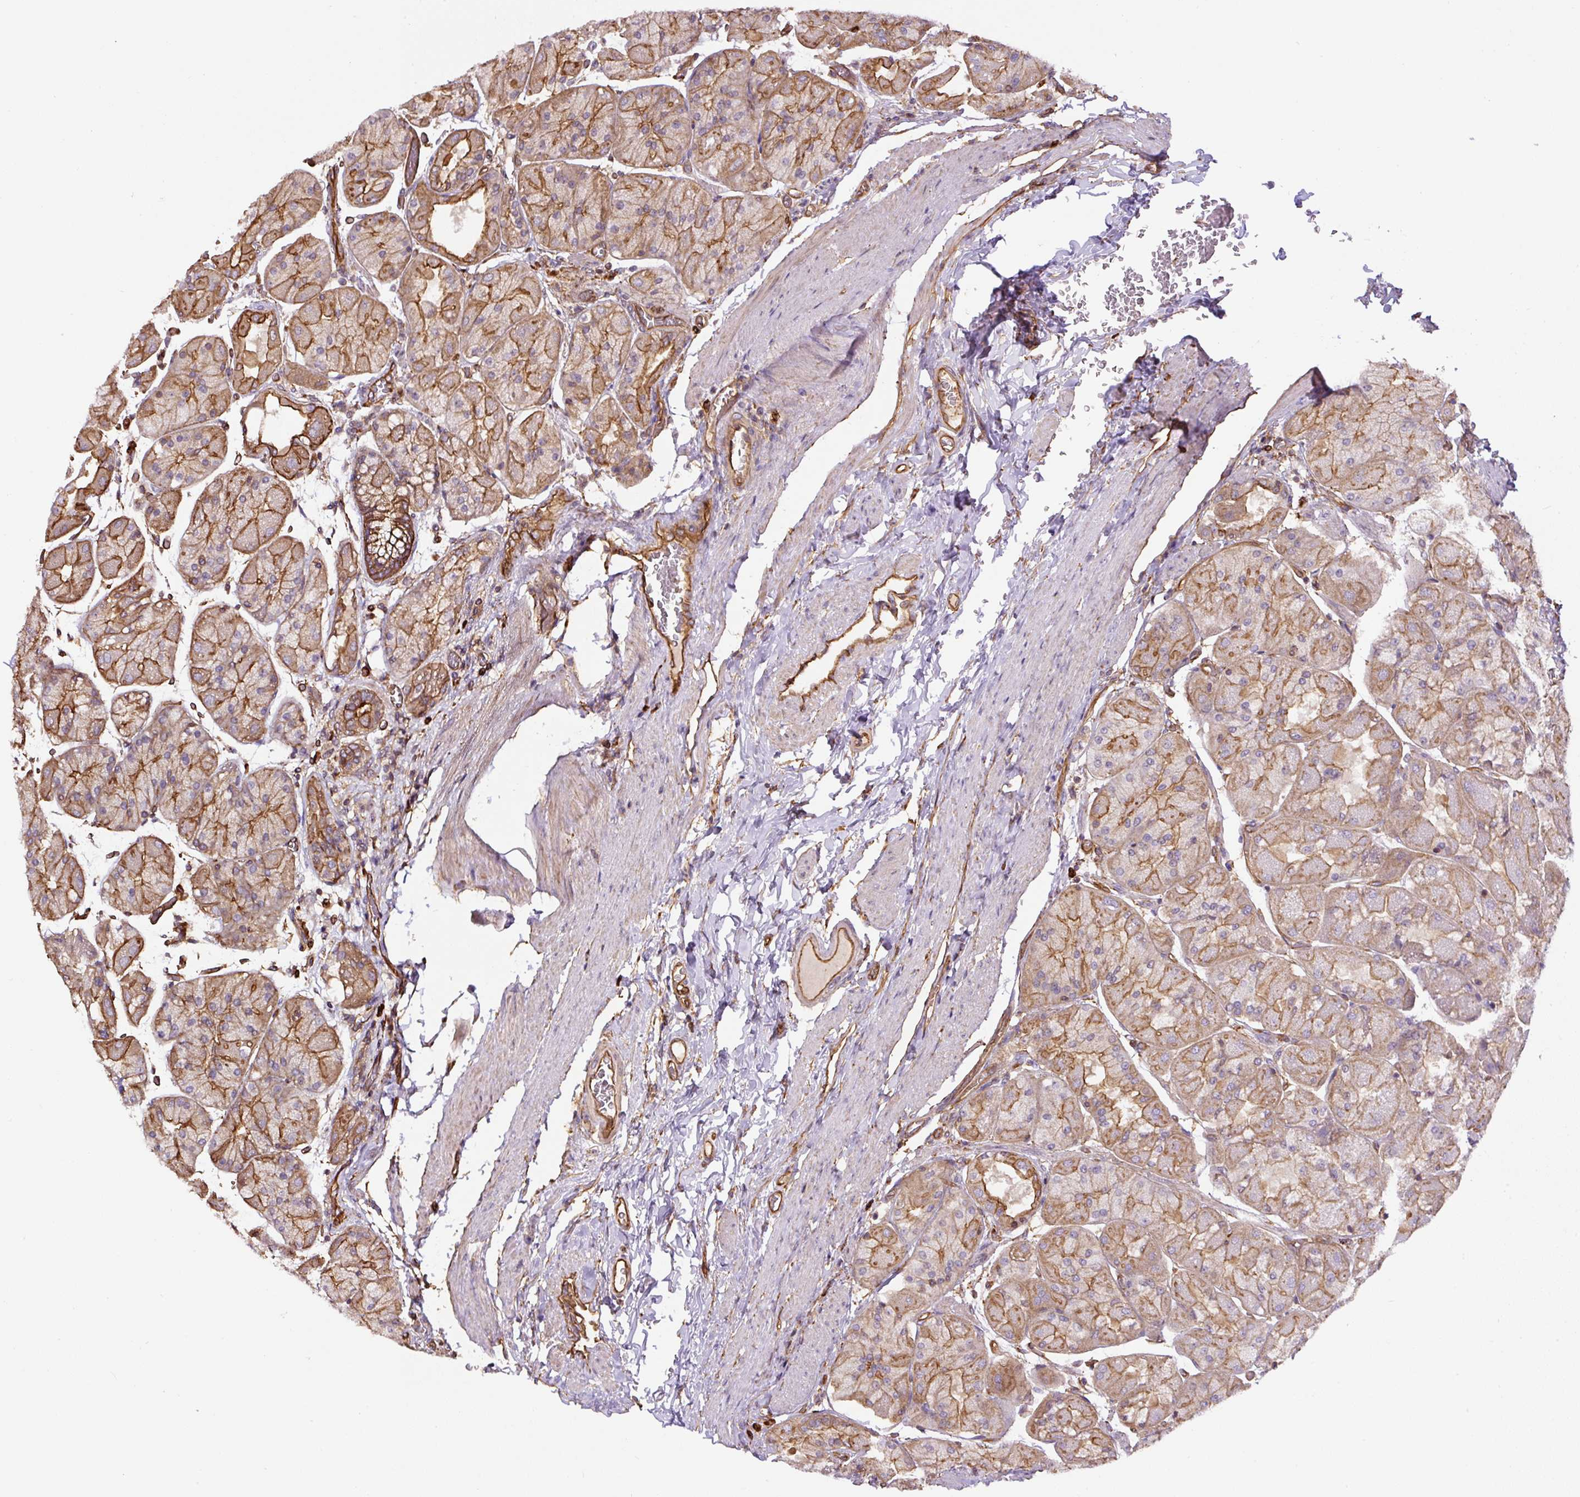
{"staining": {"intensity": "moderate", "quantity": ">75%", "location": "cytoplasmic/membranous"}, "tissue": "stomach", "cell_type": "Glandular cells", "image_type": "normal", "snomed": [{"axis": "morphology", "description": "Normal tissue, NOS"}, {"axis": "topography", "description": "Stomach"}], "caption": "A photomicrograph showing moderate cytoplasmic/membranous staining in approximately >75% of glandular cells in benign stomach, as visualized by brown immunohistochemical staining.", "gene": "B3GALT5", "patient": {"sex": "female", "age": 61}}